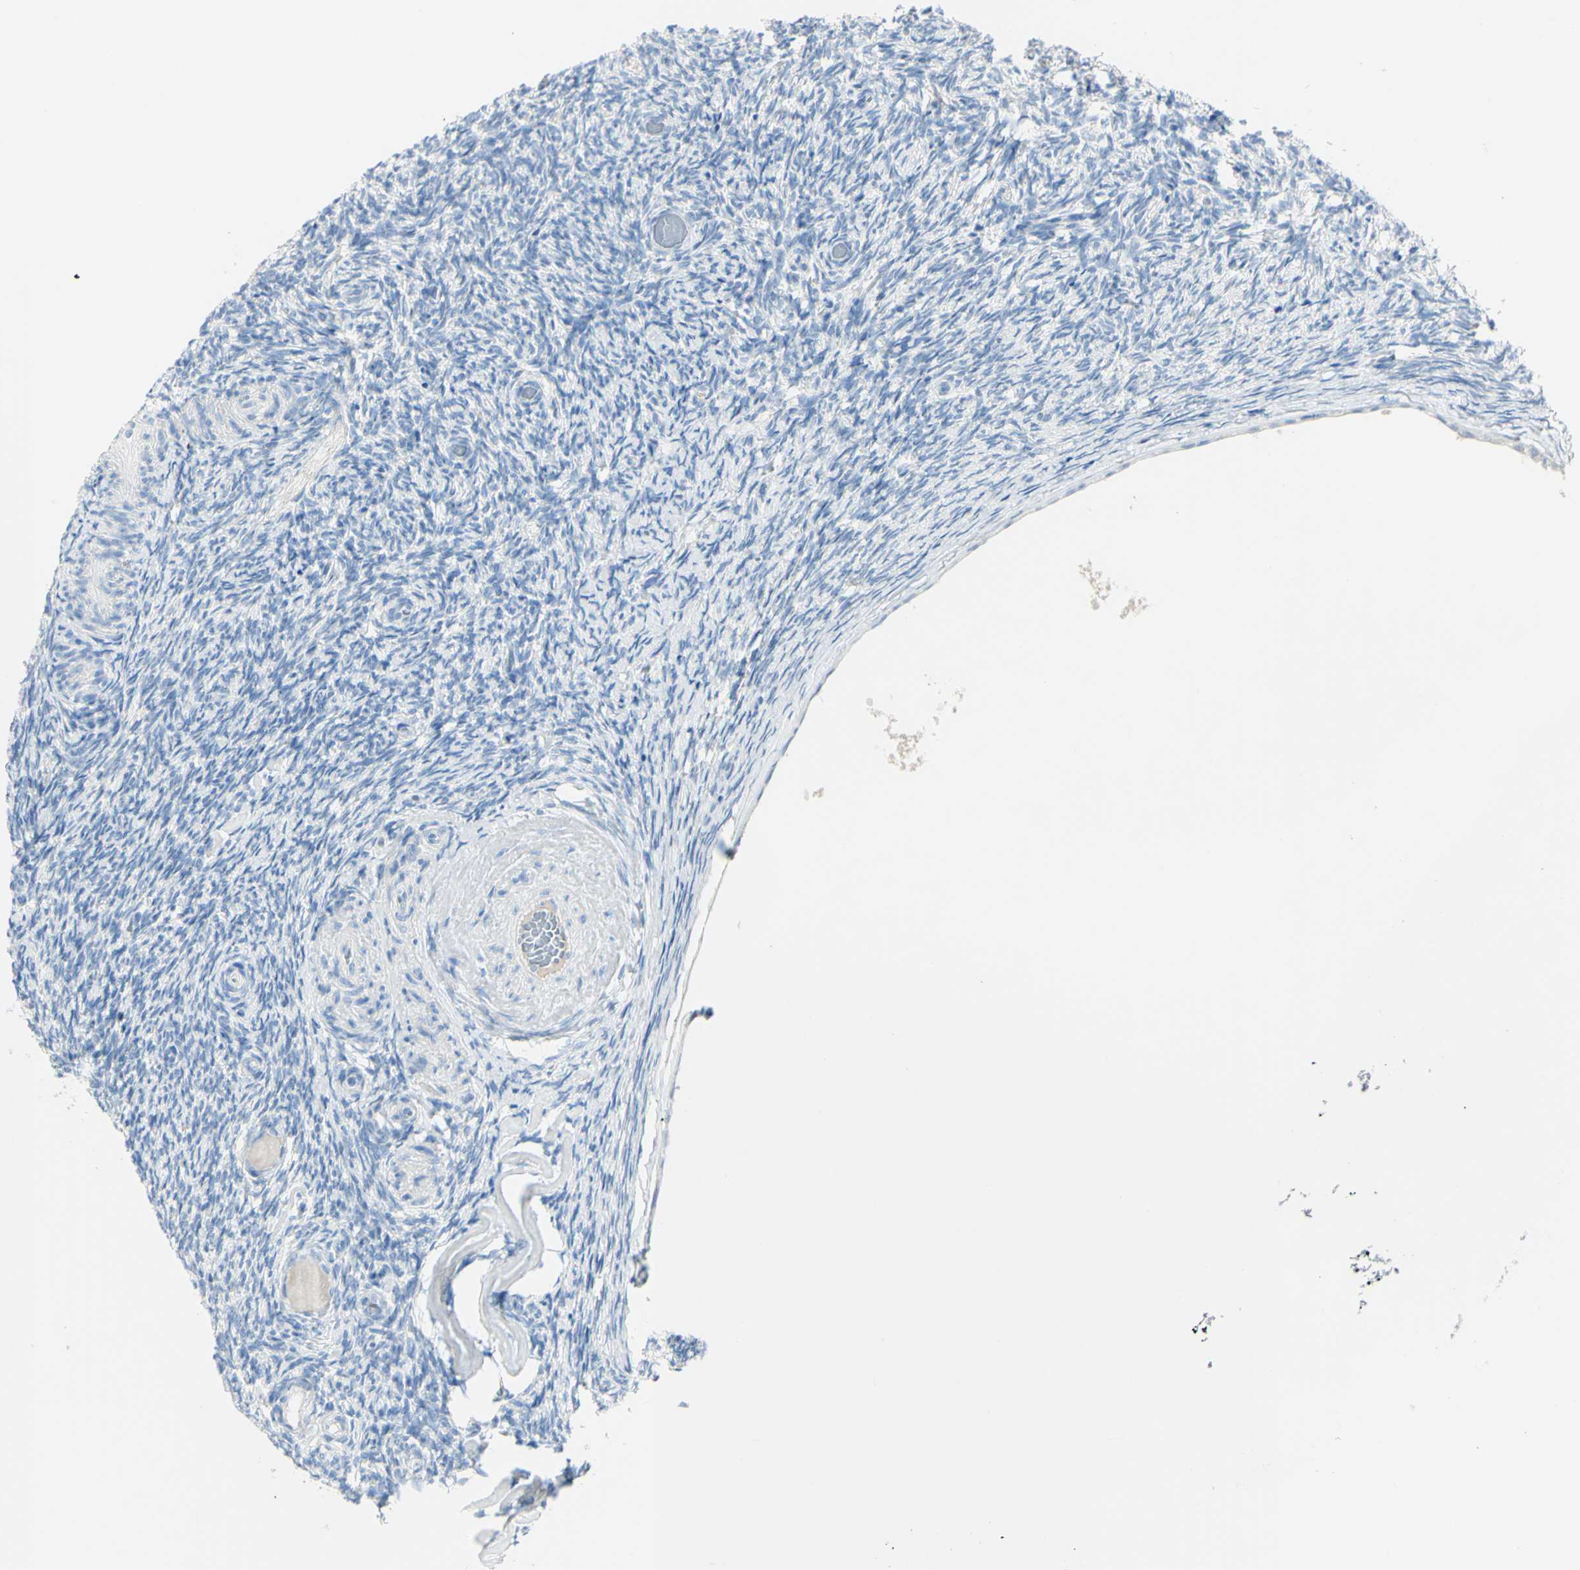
{"staining": {"intensity": "negative", "quantity": "none", "location": "none"}, "tissue": "ovary", "cell_type": "Ovarian stroma cells", "image_type": "normal", "snomed": [{"axis": "morphology", "description": "Normal tissue, NOS"}, {"axis": "topography", "description": "Ovary"}], "caption": "A high-resolution histopathology image shows IHC staining of unremarkable ovary, which exhibits no significant positivity in ovarian stroma cells.", "gene": "ZNF557", "patient": {"sex": "female", "age": 60}}